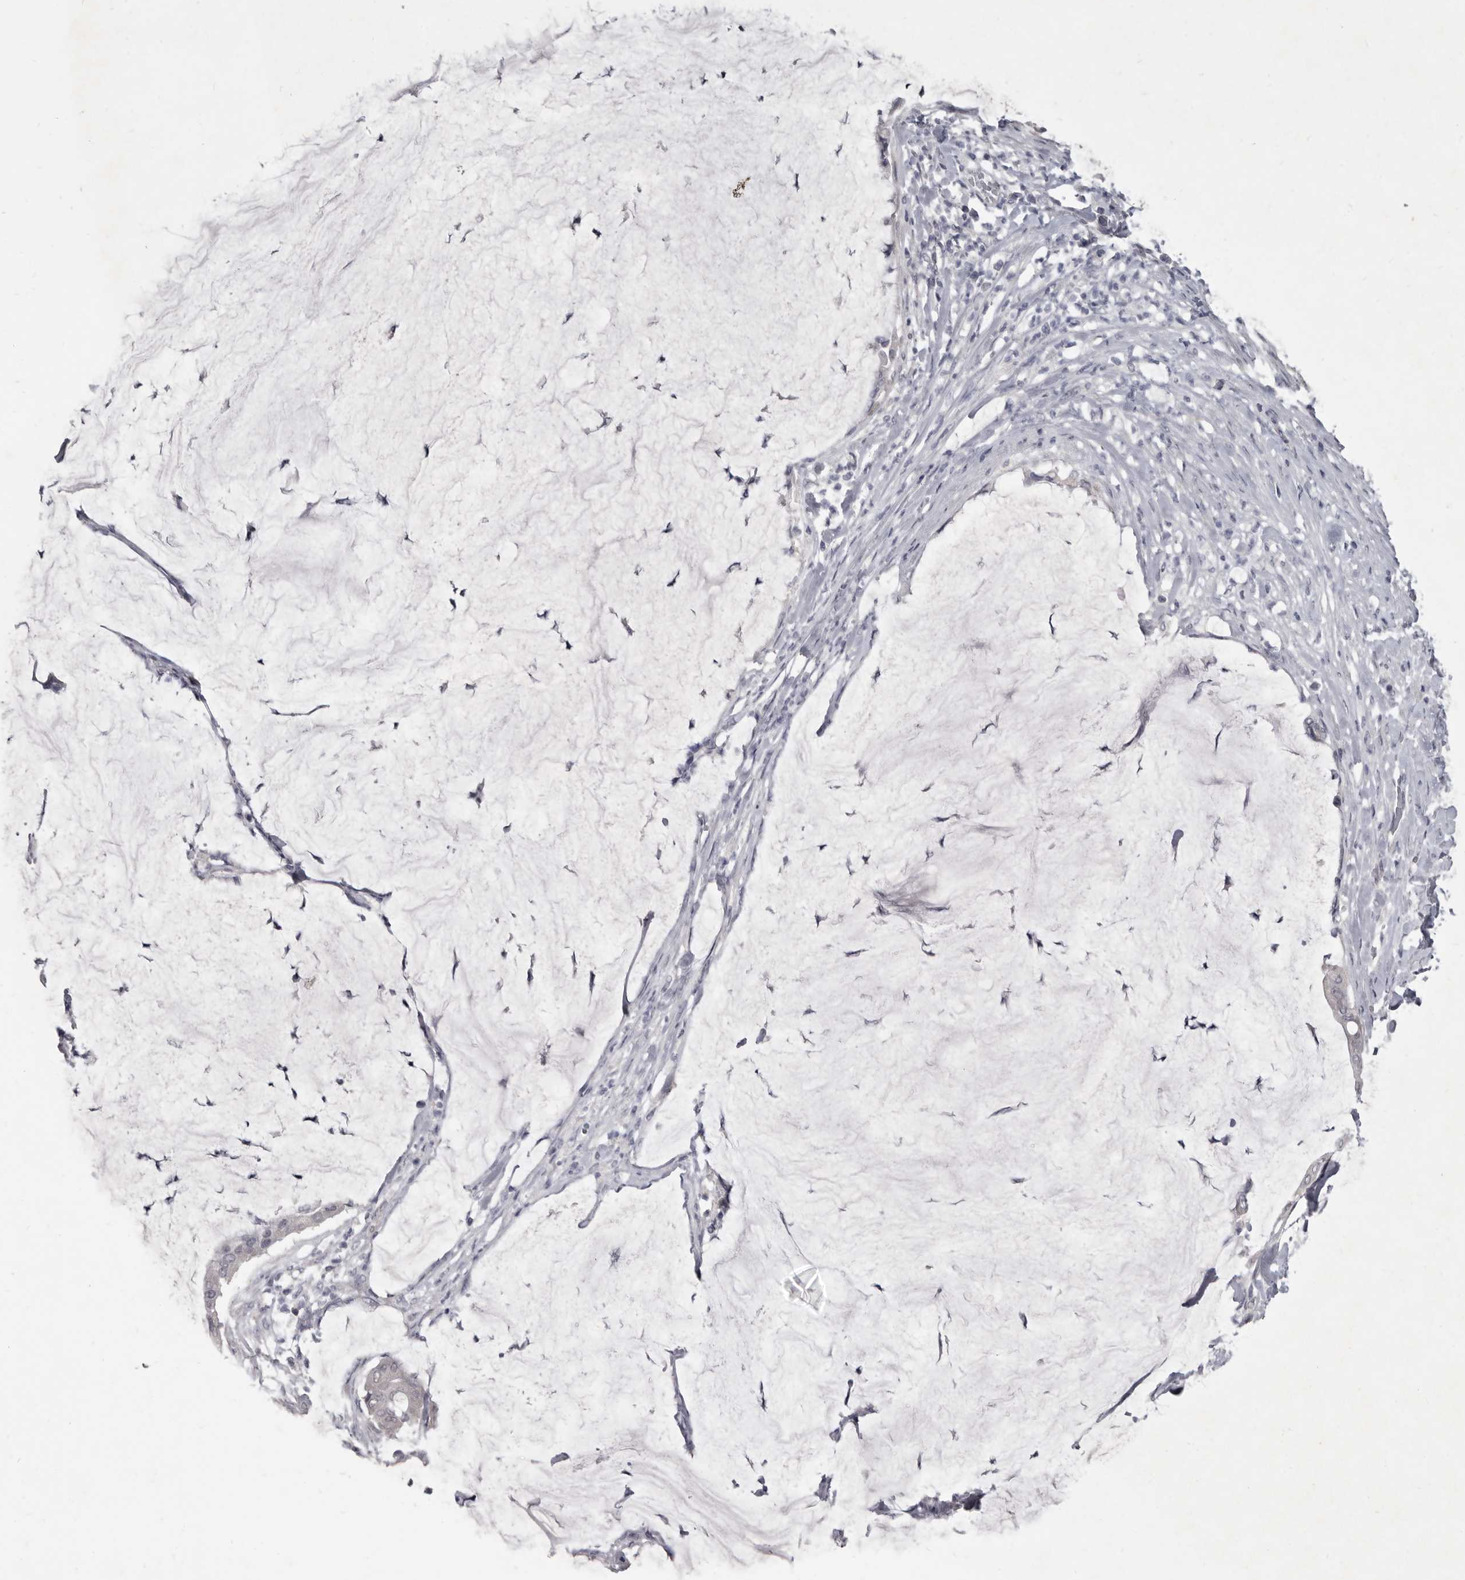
{"staining": {"intensity": "negative", "quantity": "none", "location": "none"}, "tissue": "pancreatic cancer", "cell_type": "Tumor cells", "image_type": "cancer", "snomed": [{"axis": "morphology", "description": "Adenocarcinoma, NOS"}, {"axis": "topography", "description": "Pancreas"}], "caption": "Pancreatic cancer was stained to show a protein in brown. There is no significant staining in tumor cells. The staining is performed using DAB (3,3'-diaminobenzidine) brown chromogen with nuclei counter-stained in using hematoxylin.", "gene": "GSK3B", "patient": {"sex": "male", "age": 41}}